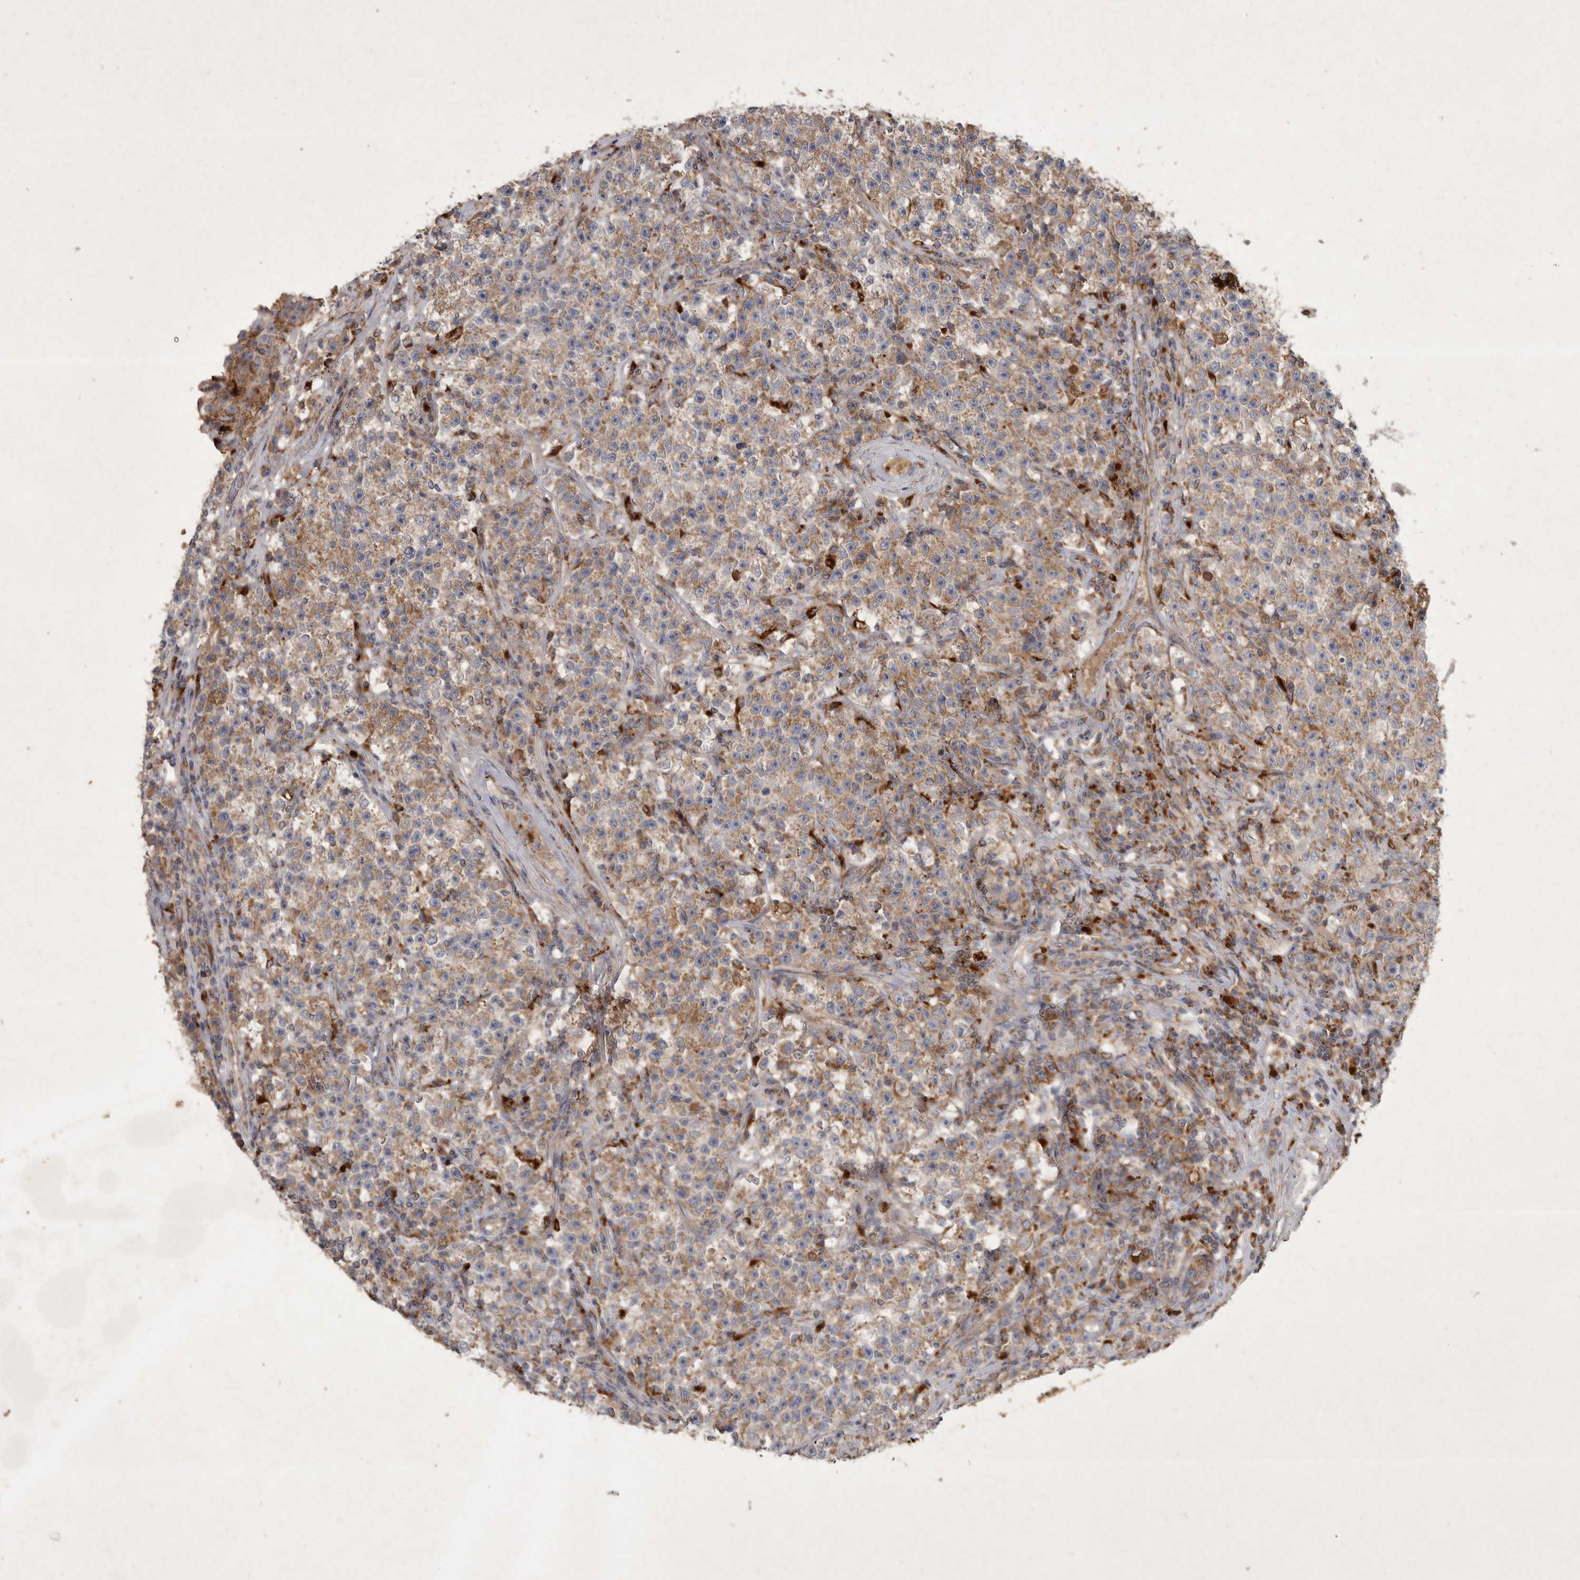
{"staining": {"intensity": "moderate", "quantity": ">75%", "location": "cytoplasmic/membranous"}, "tissue": "testis cancer", "cell_type": "Tumor cells", "image_type": "cancer", "snomed": [{"axis": "morphology", "description": "Seminoma, NOS"}, {"axis": "topography", "description": "Testis"}], "caption": "Human seminoma (testis) stained with a protein marker exhibits moderate staining in tumor cells.", "gene": "MRPL41", "patient": {"sex": "male", "age": 22}}